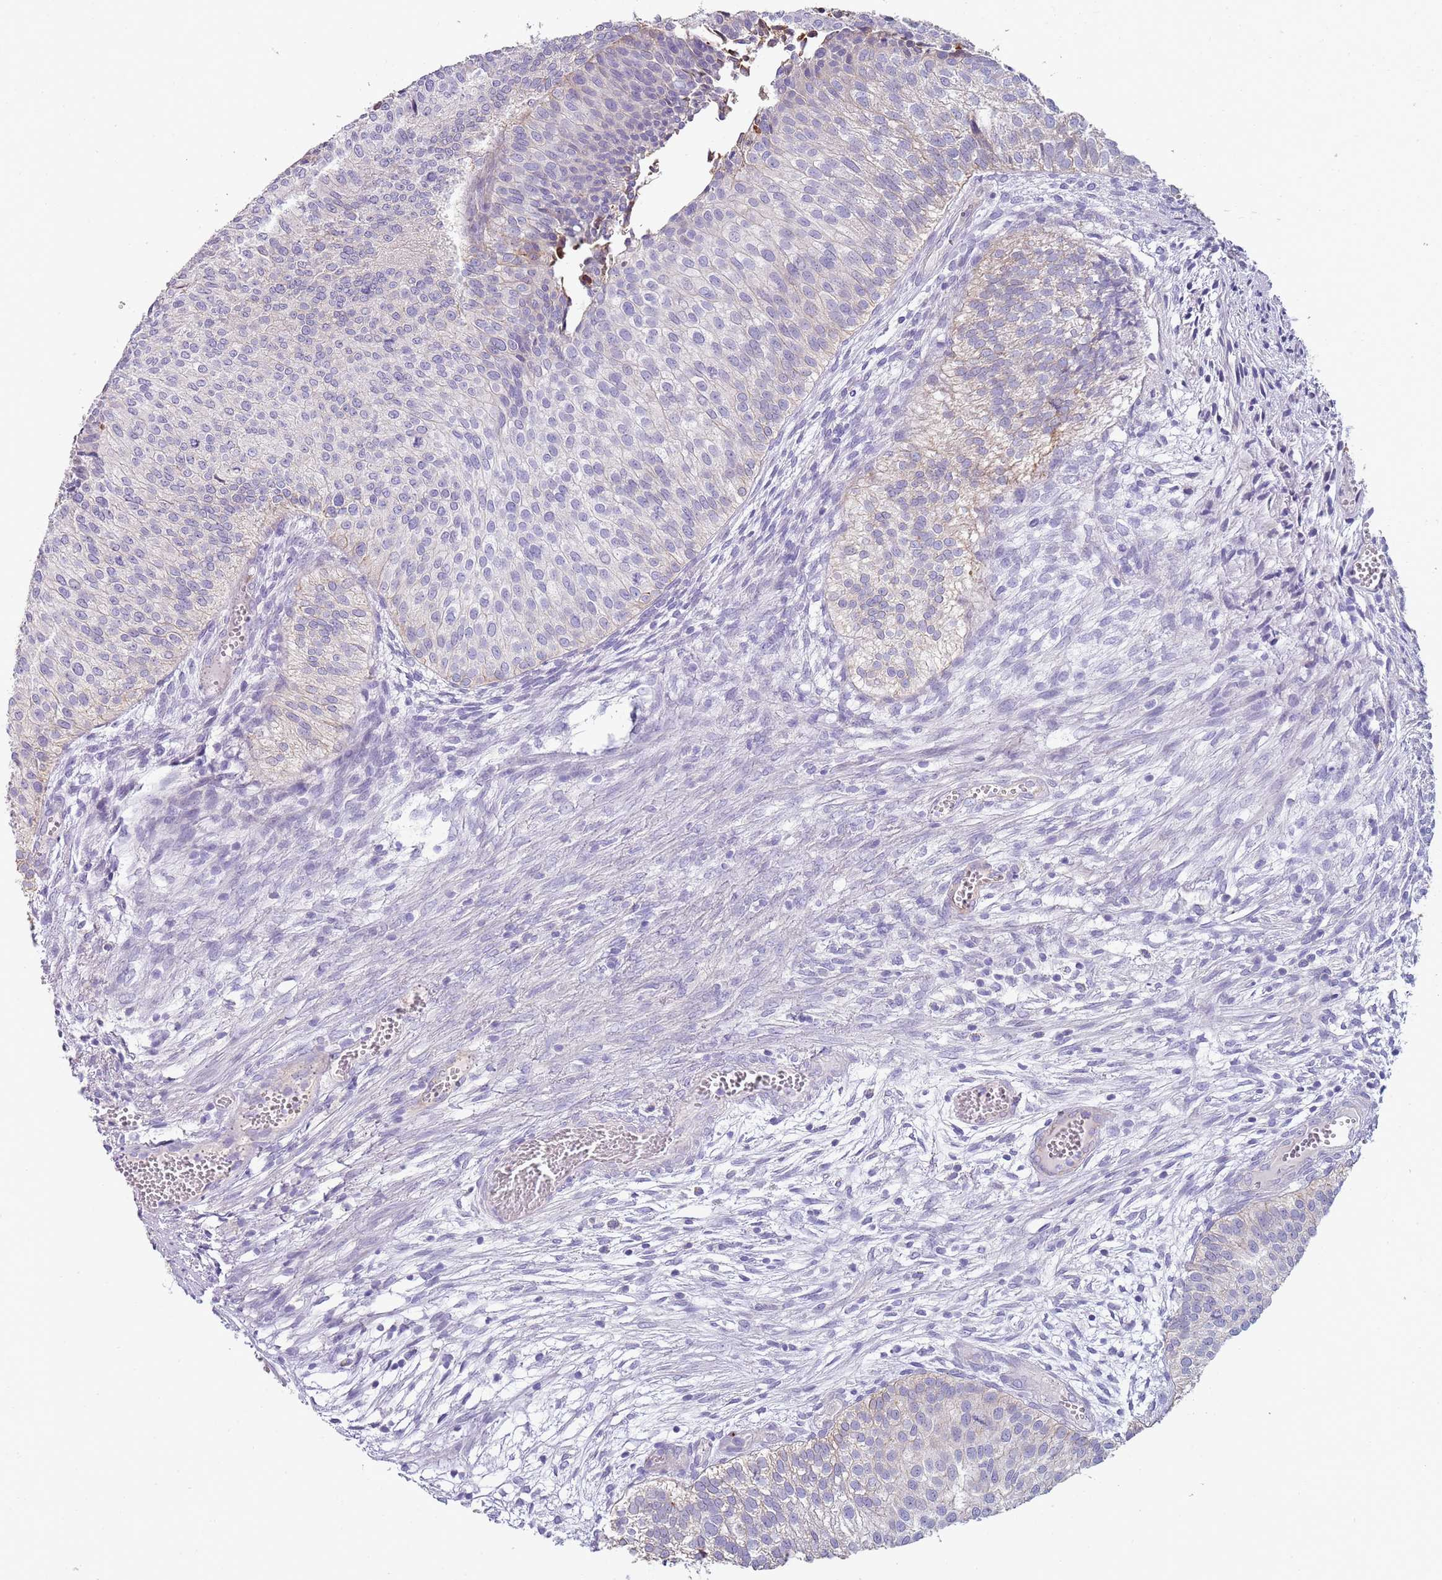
{"staining": {"intensity": "negative", "quantity": "none", "location": "none"}, "tissue": "urothelial cancer", "cell_type": "Tumor cells", "image_type": "cancer", "snomed": [{"axis": "morphology", "description": "Urothelial carcinoma, Low grade"}, {"axis": "topography", "description": "Urinary bladder"}], "caption": "Protein analysis of urothelial carcinoma (low-grade) shows no significant staining in tumor cells.", "gene": "NBPF3", "patient": {"sex": "male", "age": 84}}